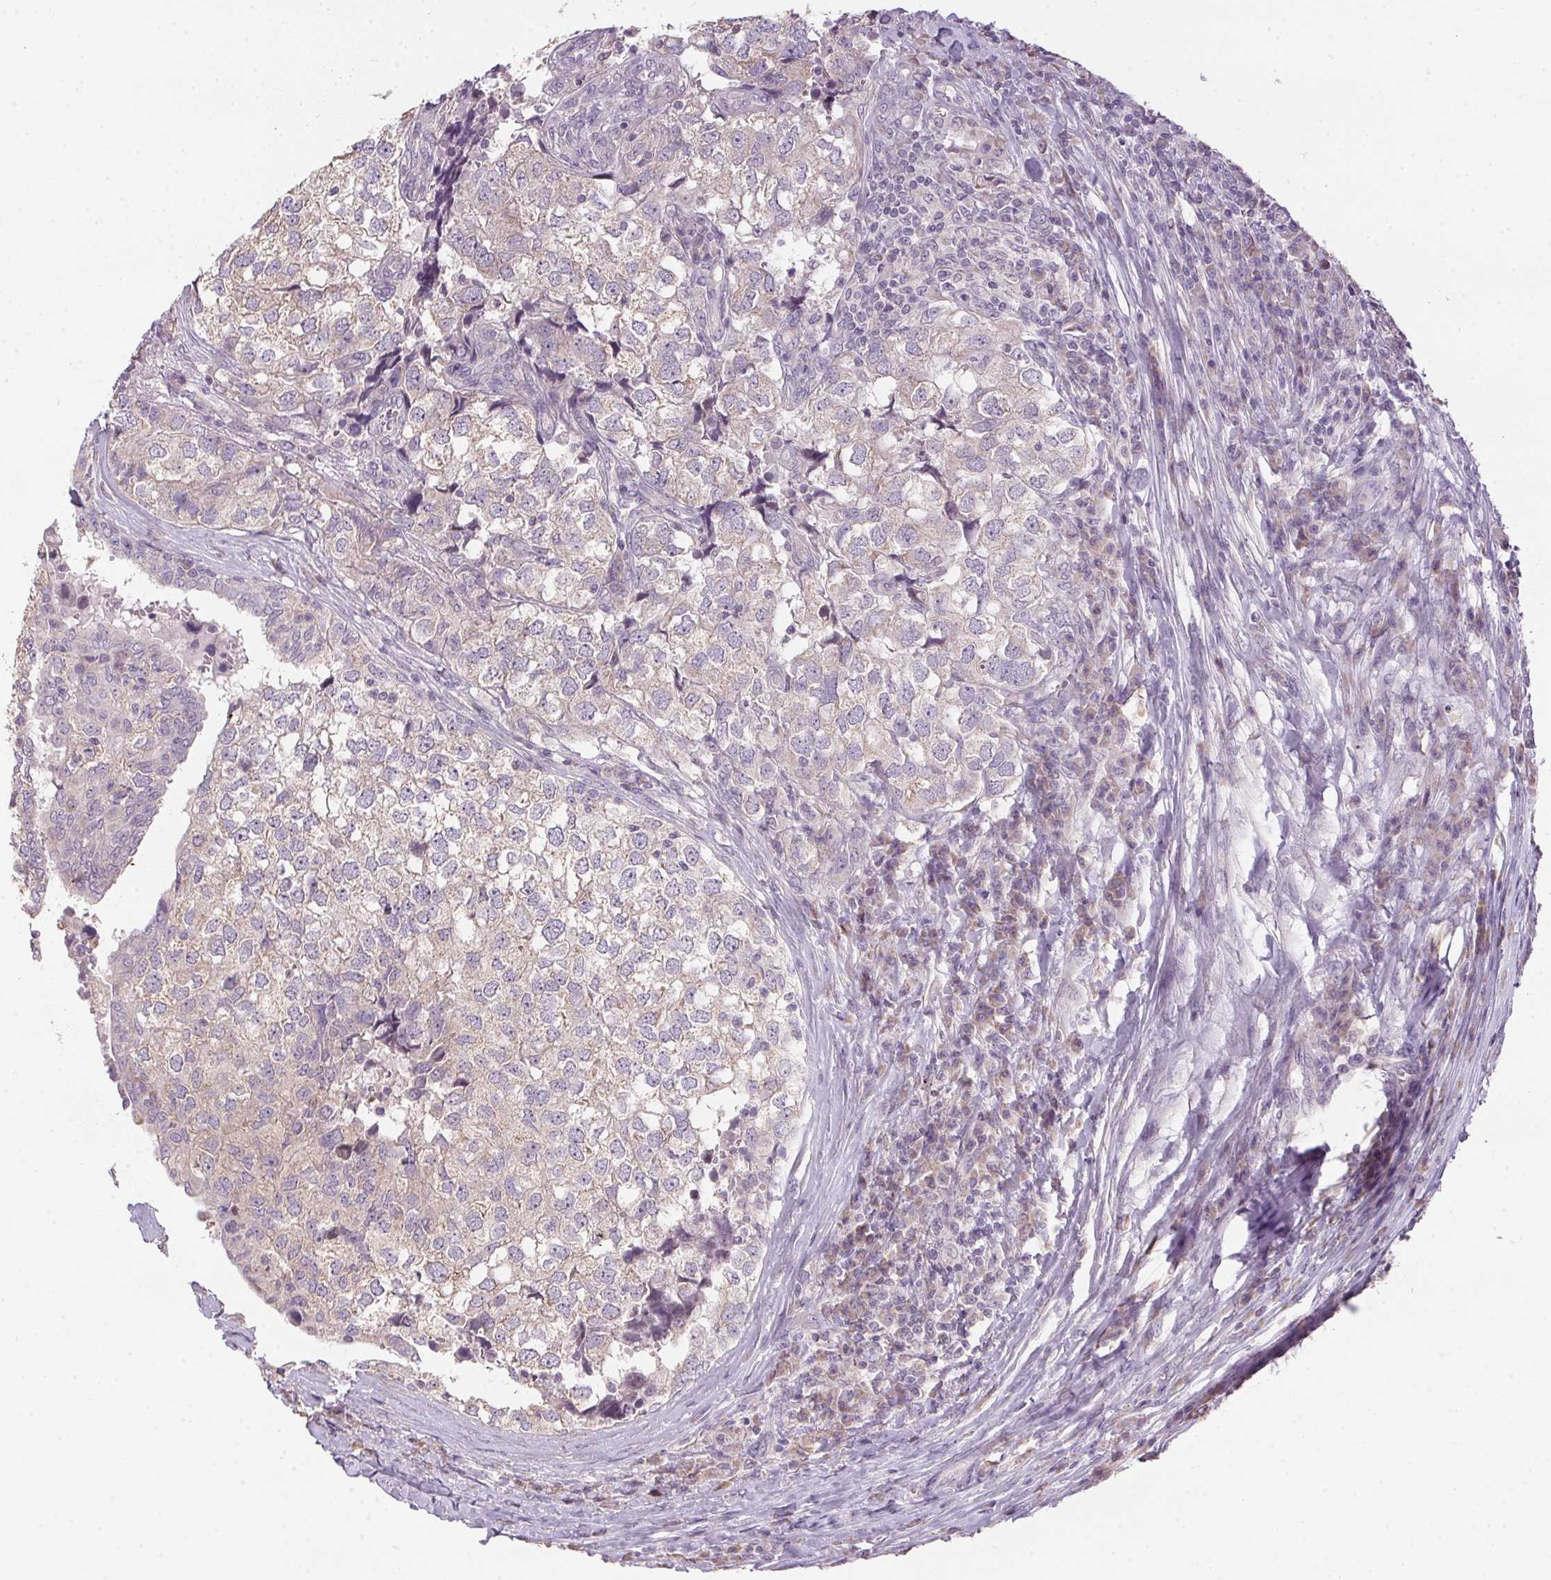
{"staining": {"intensity": "negative", "quantity": "none", "location": "none"}, "tissue": "breast cancer", "cell_type": "Tumor cells", "image_type": "cancer", "snomed": [{"axis": "morphology", "description": "Duct carcinoma"}, {"axis": "topography", "description": "Breast"}], "caption": "A photomicrograph of breast cancer stained for a protein shows no brown staining in tumor cells.", "gene": "SPACA9", "patient": {"sex": "female", "age": 30}}